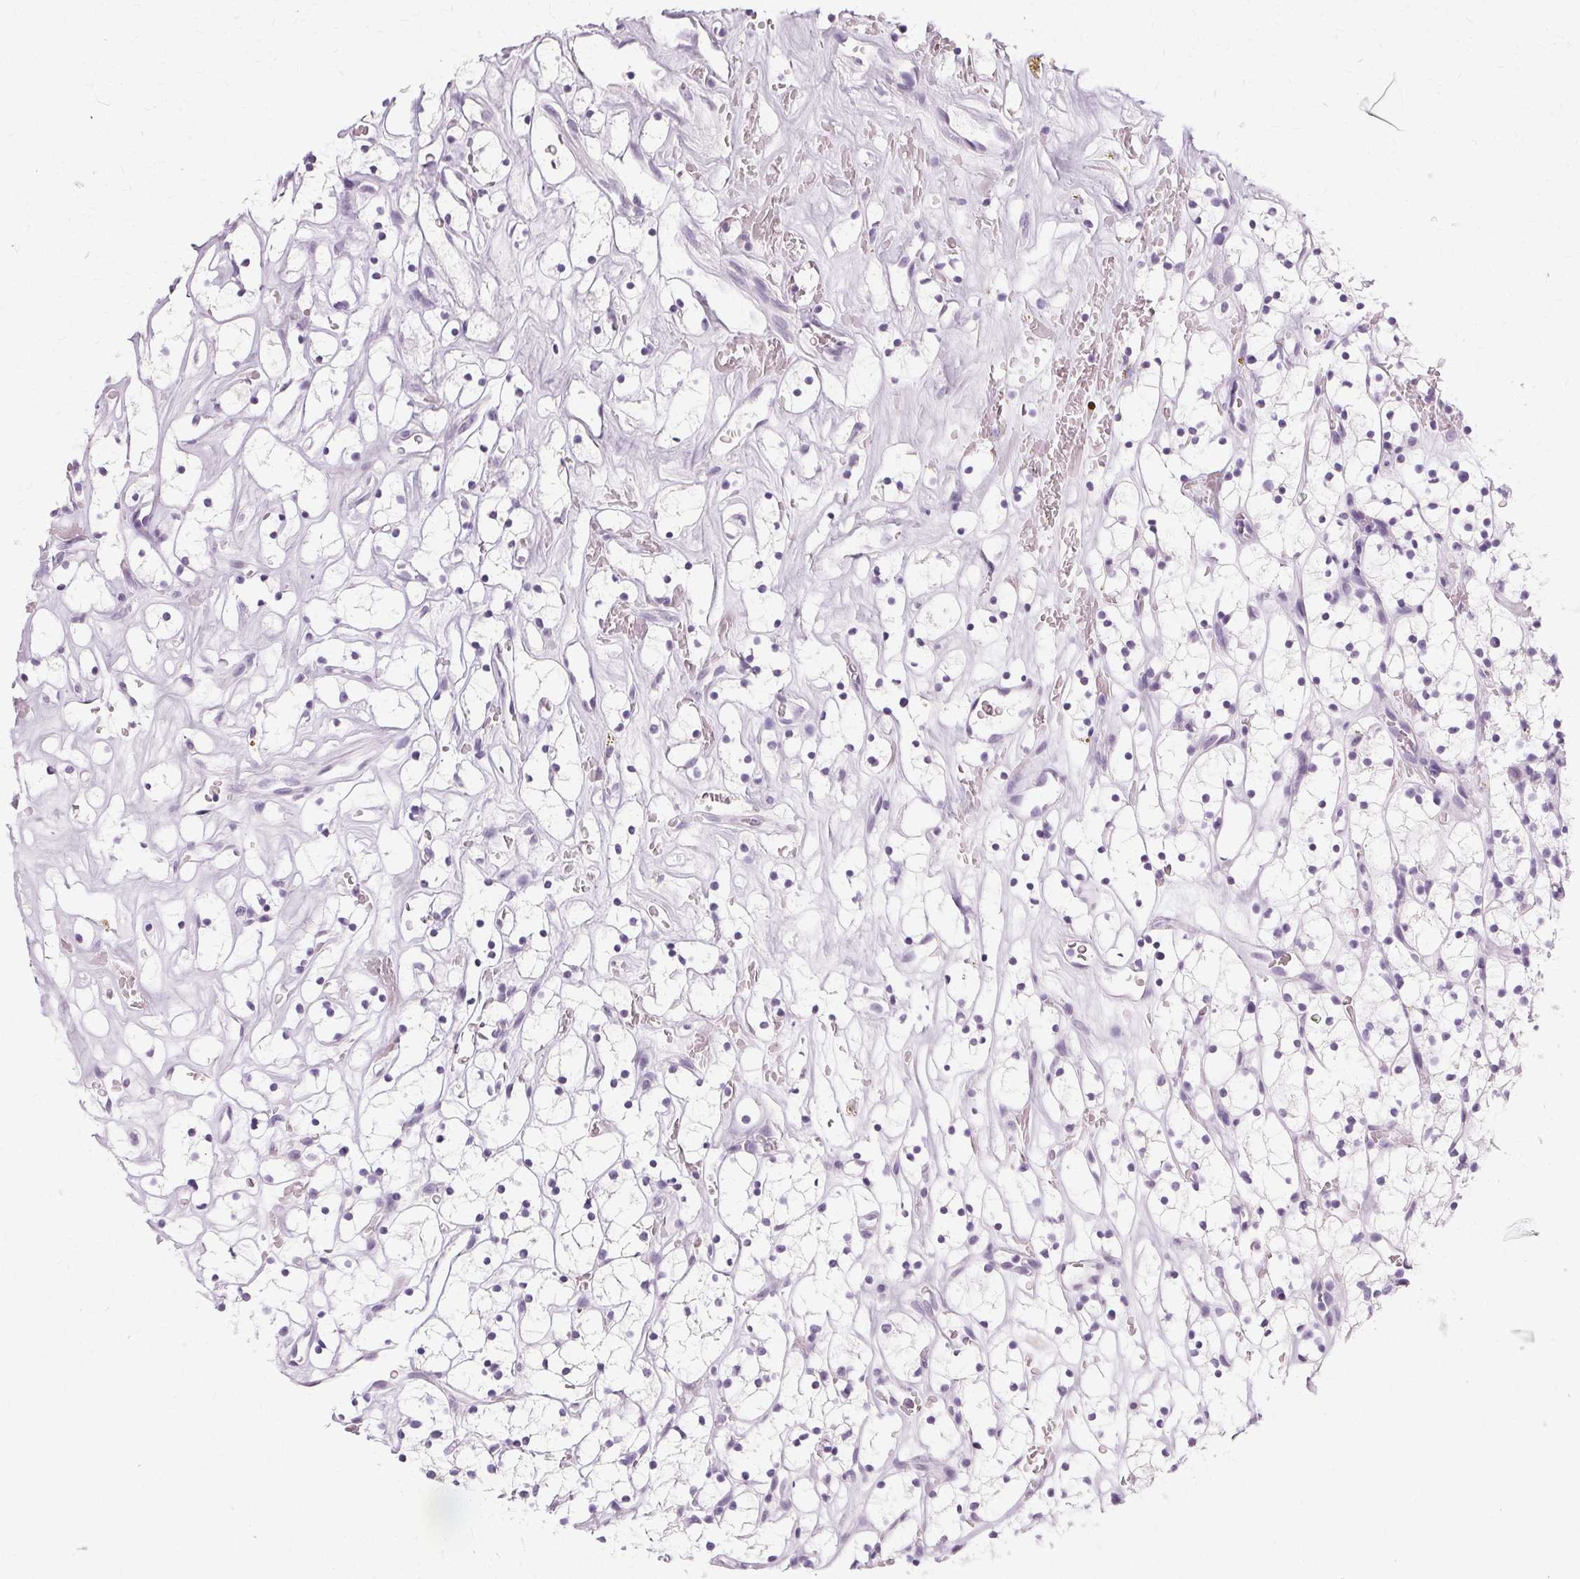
{"staining": {"intensity": "negative", "quantity": "none", "location": "none"}, "tissue": "renal cancer", "cell_type": "Tumor cells", "image_type": "cancer", "snomed": [{"axis": "morphology", "description": "Adenocarcinoma, NOS"}, {"axis": "topography", "description": "Kidney"}], "caption": "IHC image of neoplastic tissue: human renal cancer stained with DAB (3,3'-diaminobenzidine) displays no significant protein expression in tumor cells.", "gene": "KRT6C", "patient": {"sex": "female", "age": 64}}